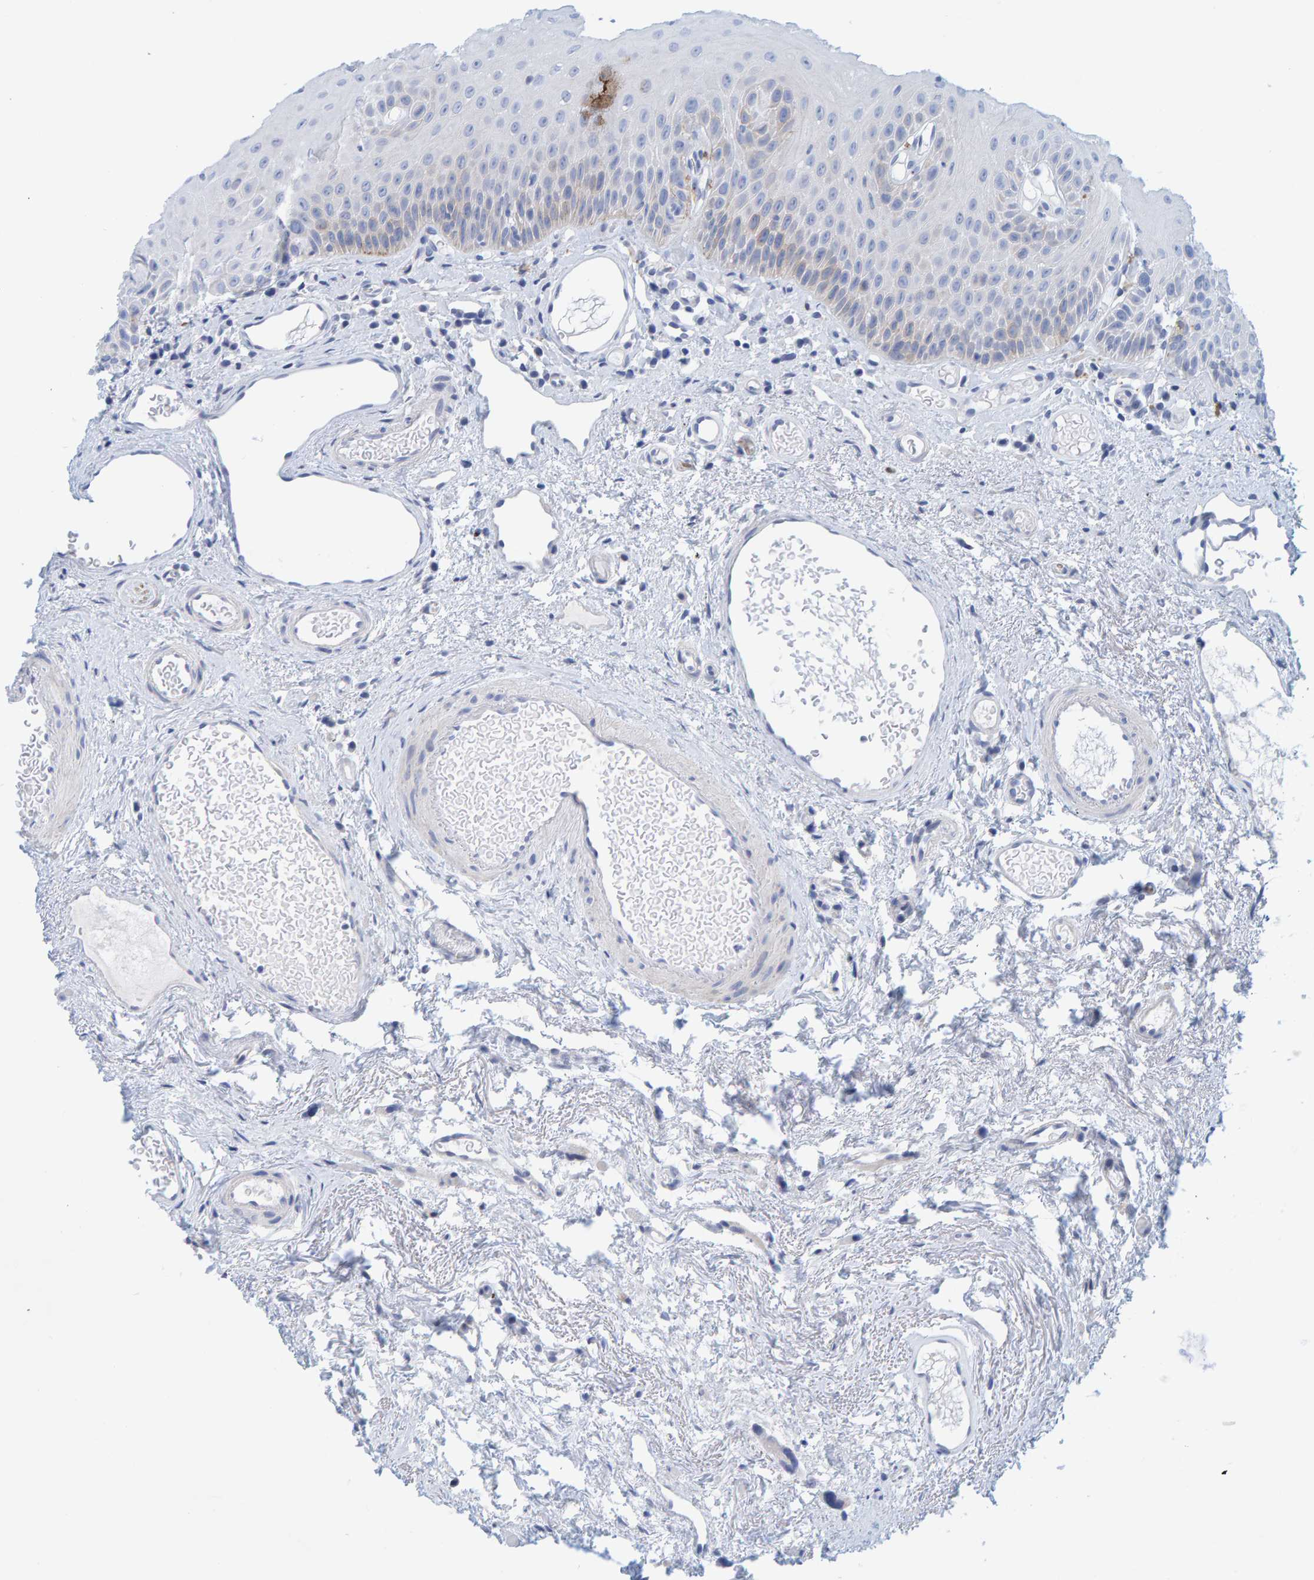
{"staining": {"intensity": "weak", "quantity": "<25%", "location": "cytoplasmic/membranous"}, "tissue": "oral mucosa", "cell_type": "Squamous epithelial cells", "image_type": "normal", "snomed": [{"axis": "morphology", "description": "Normal tissue, NOS"}, {"axis": "topography", "description": "Skeletal muscle"}, {"axis": "topography", "description": "Oral tissue"}, {"axis": "topography", "description": "Peripheral nerve tissue"}], "caption": "Immunohistochemical staining of unremarkable human oral mucosa demonstrates no significant expression in squamous epithelial cells.", "gene": "KLHL11", "patient": {"sex": "female", "age": 84}}